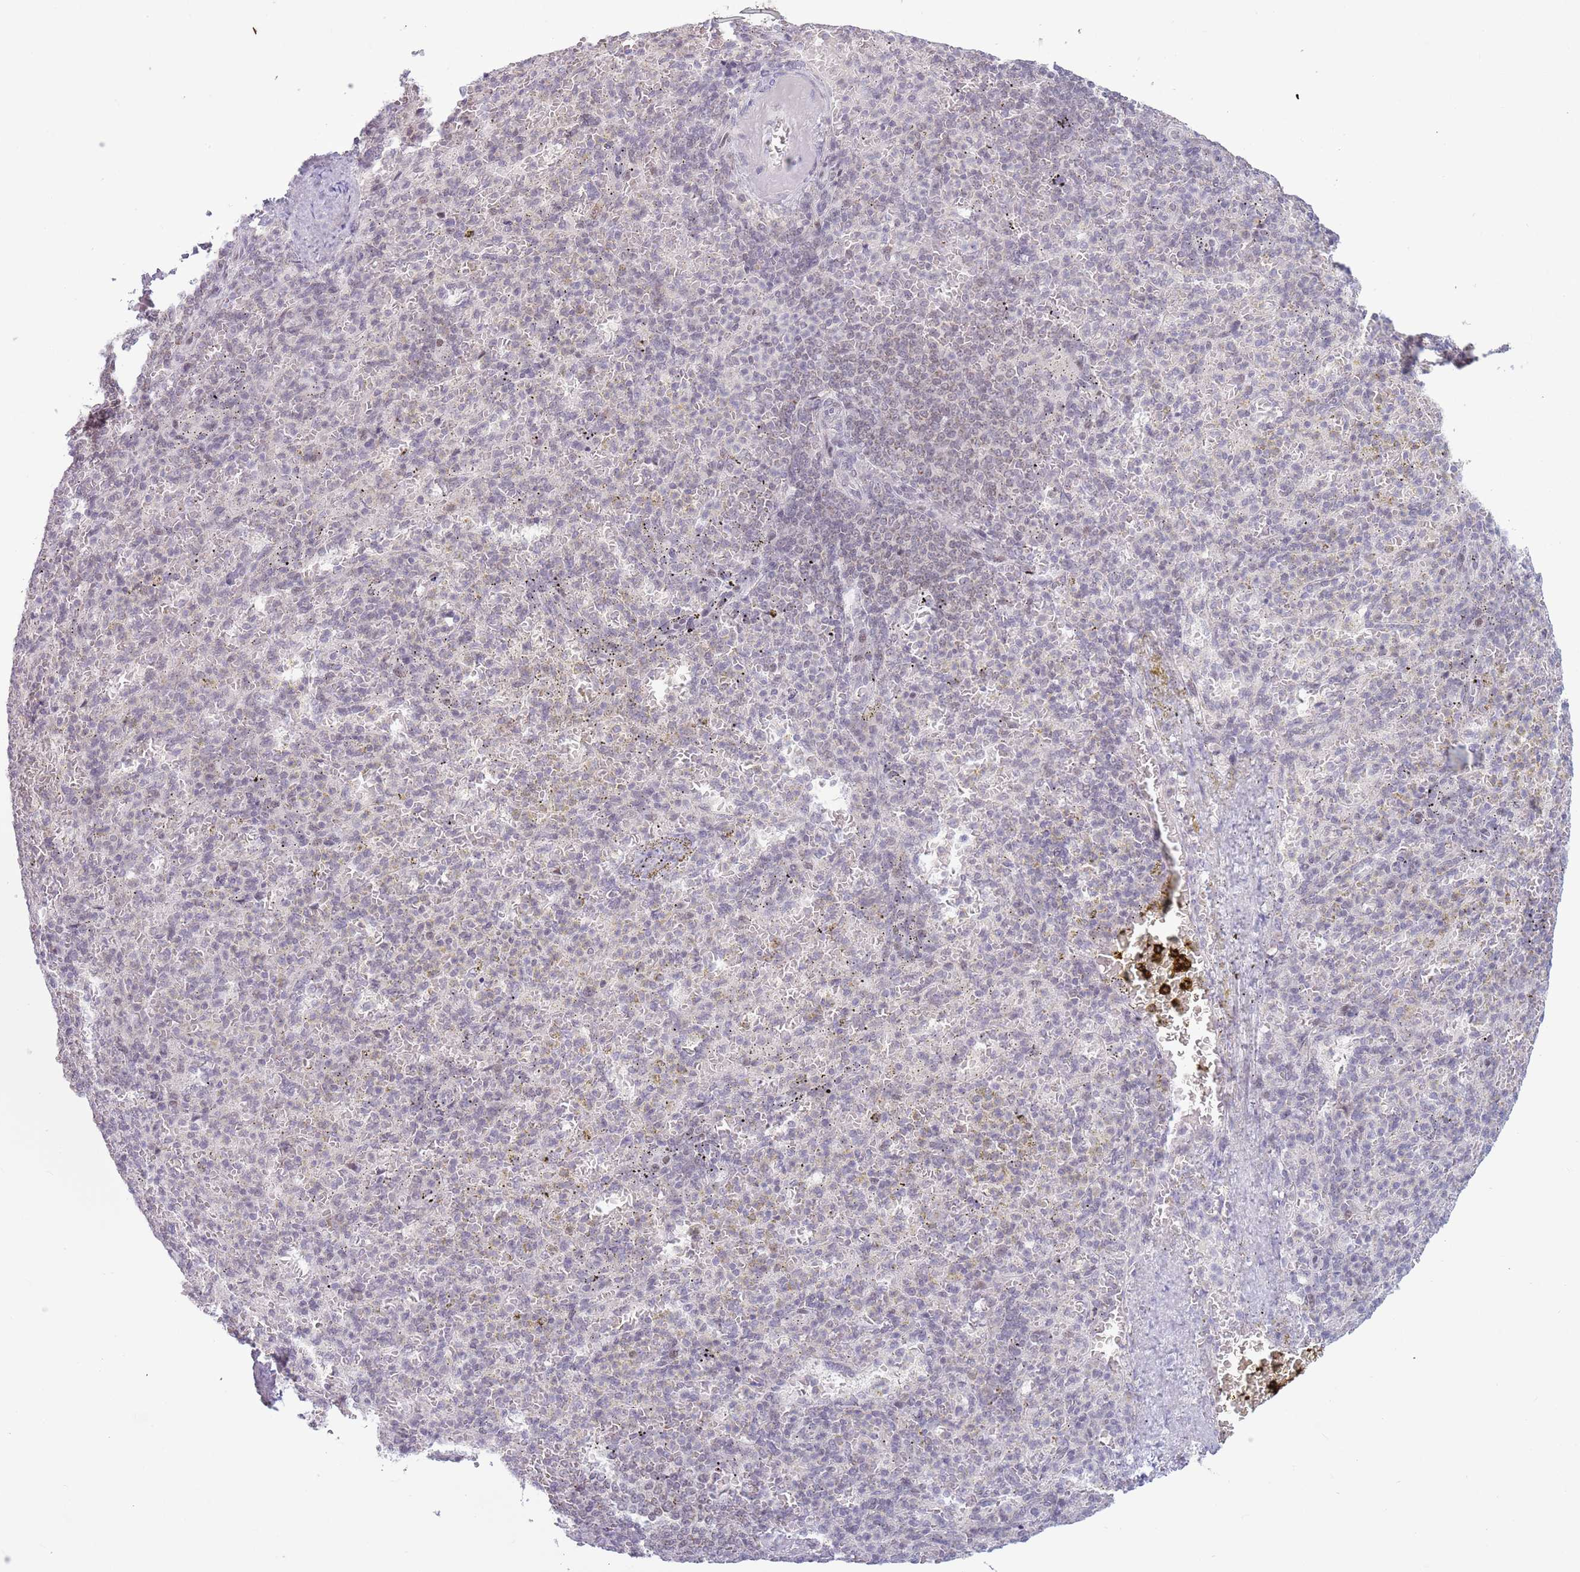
{"staining": {"intensity": "negative", "quantity": "none", "location": "none"}, "tissue": "spleen", "cell_type": "Cells in red pulp", "image_type": "normal", "snomed": [{"axis": "morphology", "description": "Normal tissue, NOS"}, {"axis": "topography", "description": "Spleen"}], "caption": "Immunohistochemistry histopathology image of normal human spleen stained for a protein (brown), which exhibits no expression in cells in red pulp.", "gene": "MRPL34", "patient": {"sex": "female", "age": 74}}